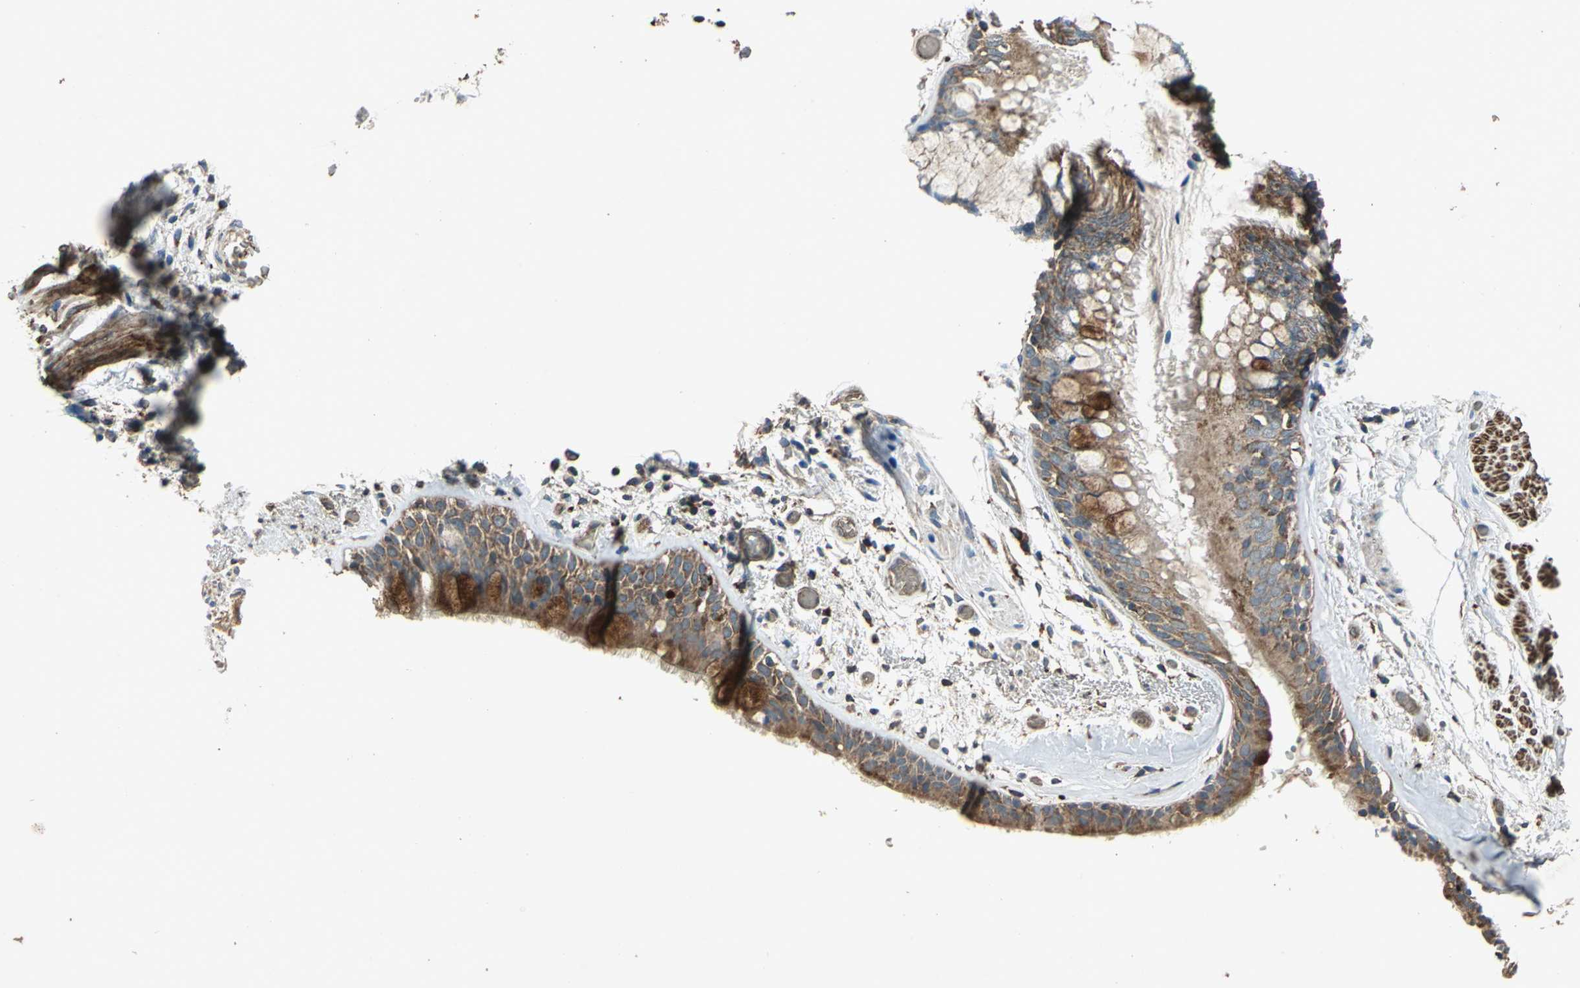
{"staining": {"intensity": "moderate", "quantity": ">75%", "location": "cytoplasmic/membranous"}, "tissue": "bronchus", "cell_type": "Respiratory epithelial cells", "image_type": "normal", "snomed": [{"axis": "morphology", "description": "Normal tissue, NOS"}, {"axis": "morphology", "description": "Adenocarcinoma, NOS"}, {"axis": "topography", "description": "Bronchus"}, {"axis": "topography", "description": "Lung"}], "caption": "High-magnification brightfield microscopy of unremarkable bronchus stained with DAB (brown) and counterstained with hematoxylin (blue). respiratory epithelial cells exhibit moderate cytoplasmic/membranous expression is seen in approximately>75% of cells.", "gene": "POLRMT", "patient": {"sex": "female", "age": 54}}